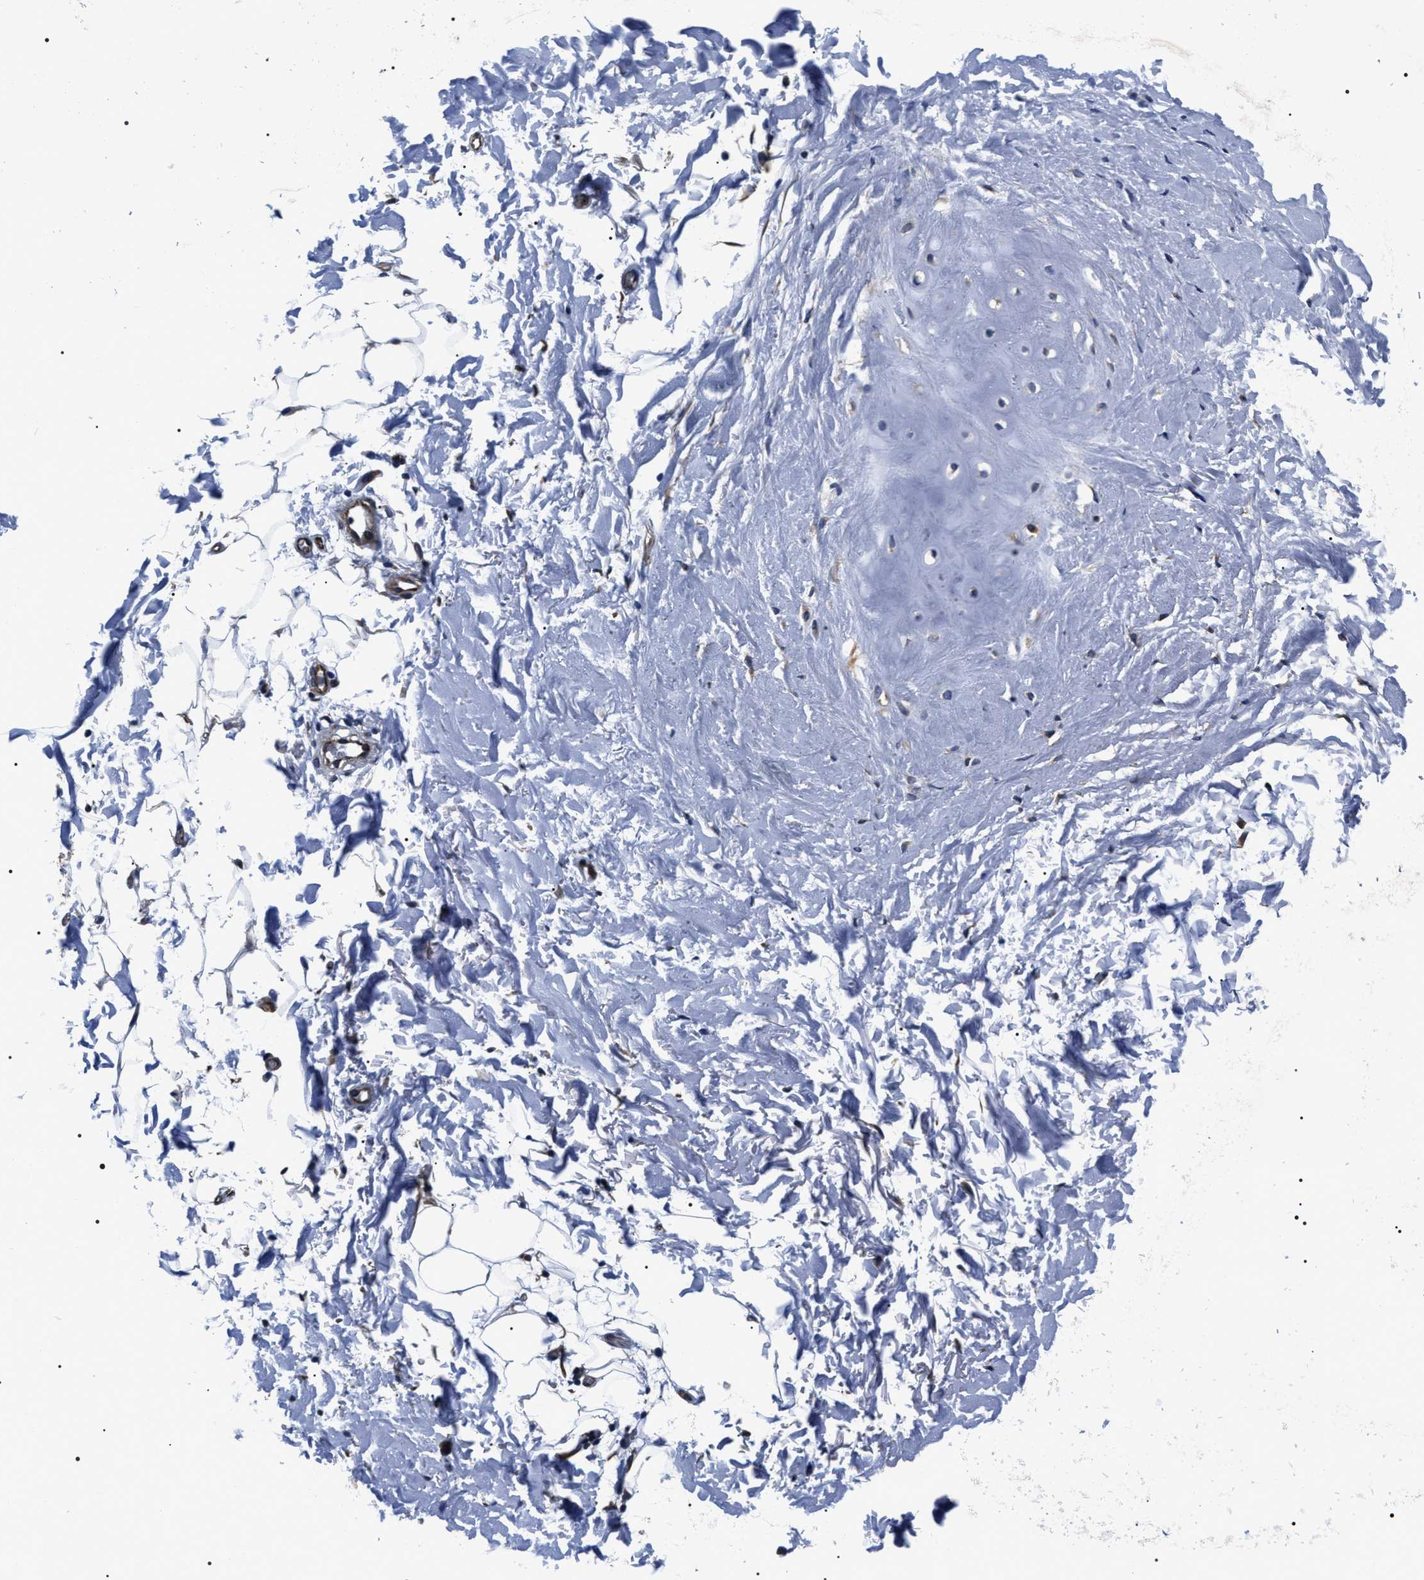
{"staining": {"intensity": "negative", "quantity": "none", "location": "none"}, "tissue": "adipose tissue", "cell_type": "Adipocytes", "image_type": "normal", "snomed": [{"axis": "morphology", "description": "Normal tissue, NOS"}, {"axis": "topography", "description": "Cartilage tissue"}, {"axis": "topography", "description": "Bronchus"}], "caption": "Adipocytes show no significant expression in unremarkable adipose tissue.", "gene": "BAG2", "patient": {"sex": "female", "age": 73}}